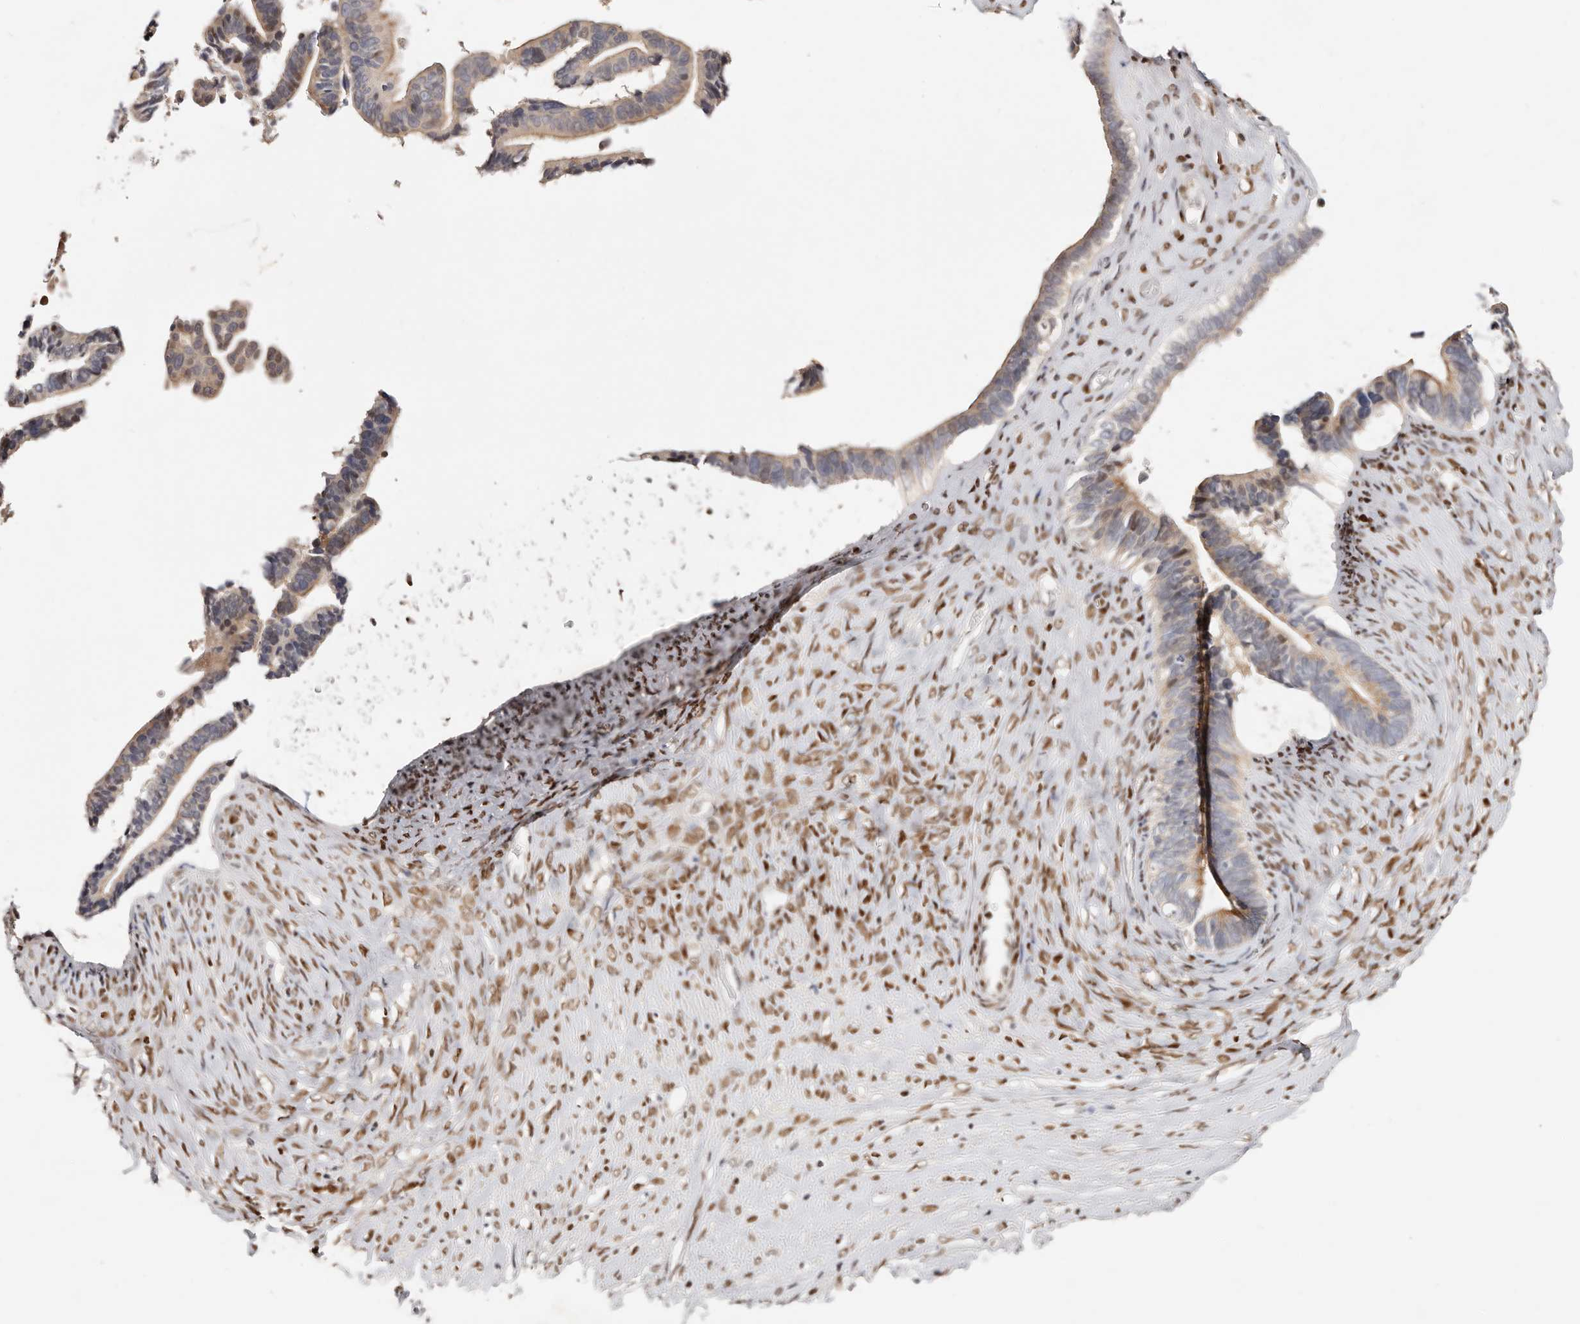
{"staining": {"intensity": "weak", "quantity": ">75%", "location": "cytoplasmic/membranous"}, "tissue": "ovarian cancer", "cell_type": "Tumor cells", "image_type": "cancer", "snomed": [{"axis": "morphology", "description": "Cystadenocarcinoma, serous, NOS"}, {"axis": "topography", "description": "Ovary"}], "caption": "Ovarian cancer stained for a protein (brown) shows weak cytoplasmic/membranous positive expression in about >75% of tumor cells.", "gene": "IQGAP3", "patient": {"sex": "female", "age": 56}}